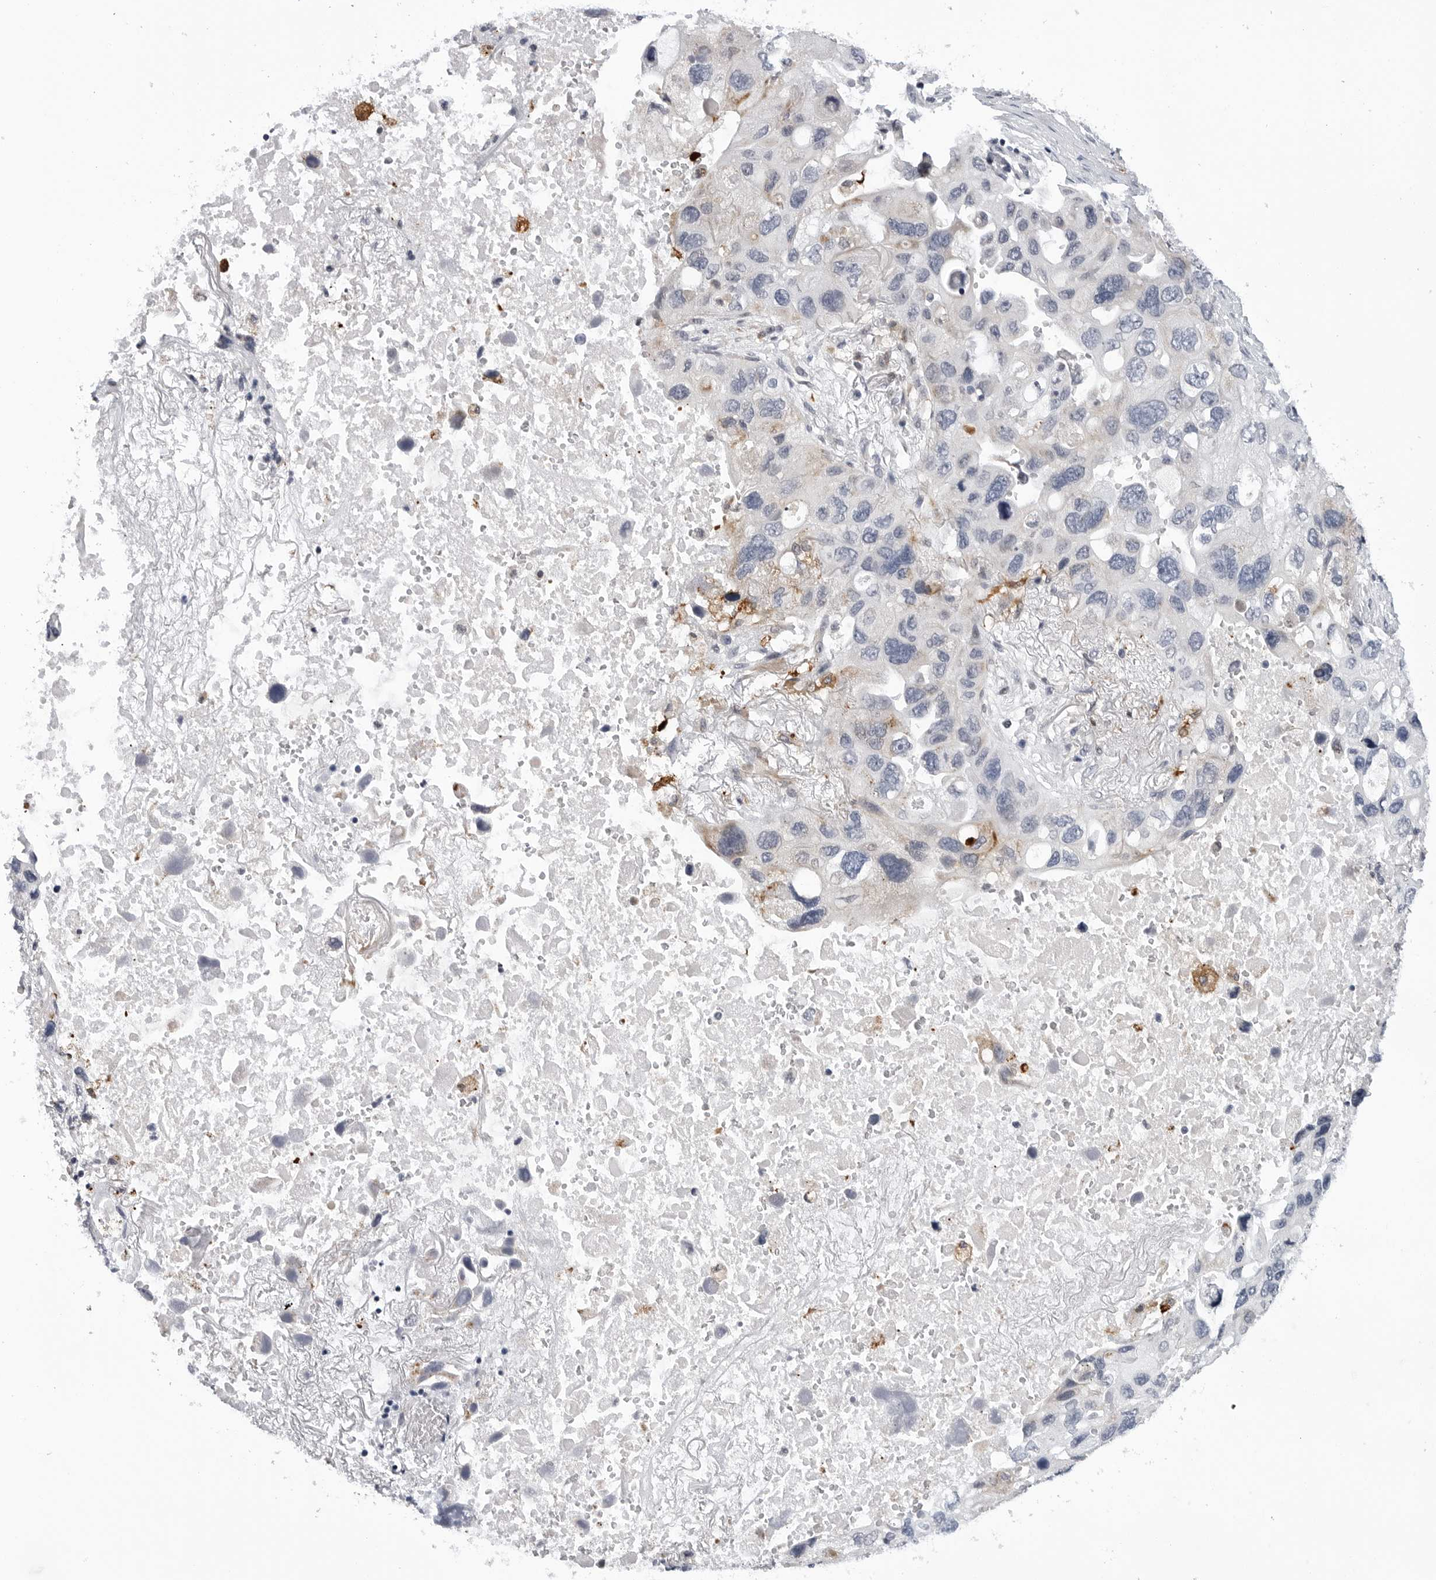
{"staining": {"intensity": "negative", "quantity": "none", "location": "none"}, "tissue": "lung cancer", "cell_type": "Tumor cells", "image_type": "cancer", "snomed": [{"axis": "morphology", "description": "Squamous cell carcinoma, NOS"}, {"axis": "topography", "description": "Lung"}], "caption": "The photomicrograph shows no significant positivity in tumor cells of lung cancer (squamous cell carcinoma). (Brightfield microscopy of DAB IHC at high magnification).", "gene": "CDK20", "patient": {"sex": "female", "age": 73}}